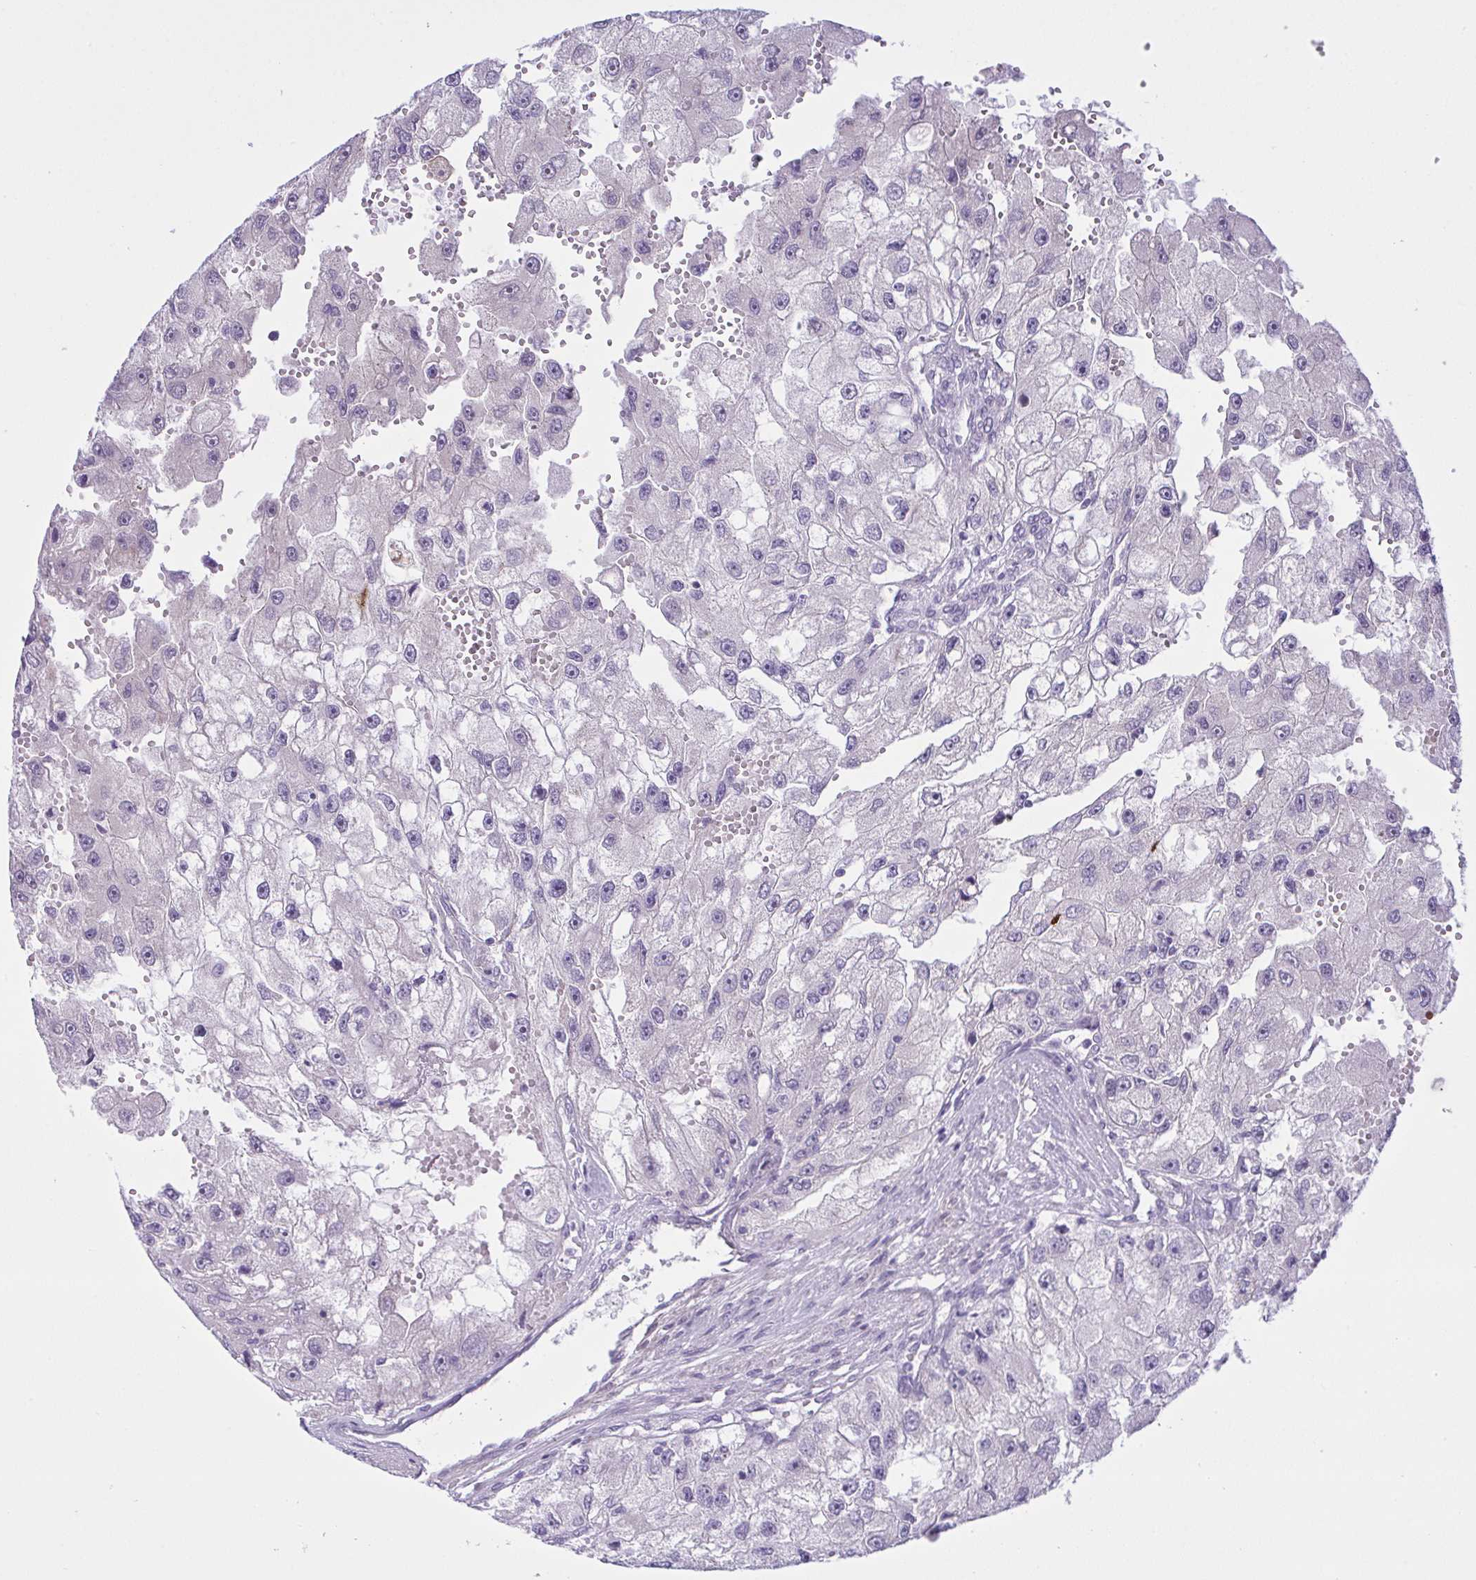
{"staining": {"intensity": "negative", "quantity": "none", "location": "none"}, "tissue": "renal cancer", "cell_type": "Tumor cells", "image_type": "cancer", "snomed": [{"axis": "morphology", "description": "Adenocarcinoma, NOS"}, {"axis": "topography", "description": "Kidney"}], "caption": "IHC micrograph of neoplastic tissue: renal cancer (adenocarcinoma) stained with DAB (3,3'-diaminobenzidine) displays no significant protein staining in tumor cells.", "gene": "SYNPO2L", "patient": {"sex": "male", "age": 63}}